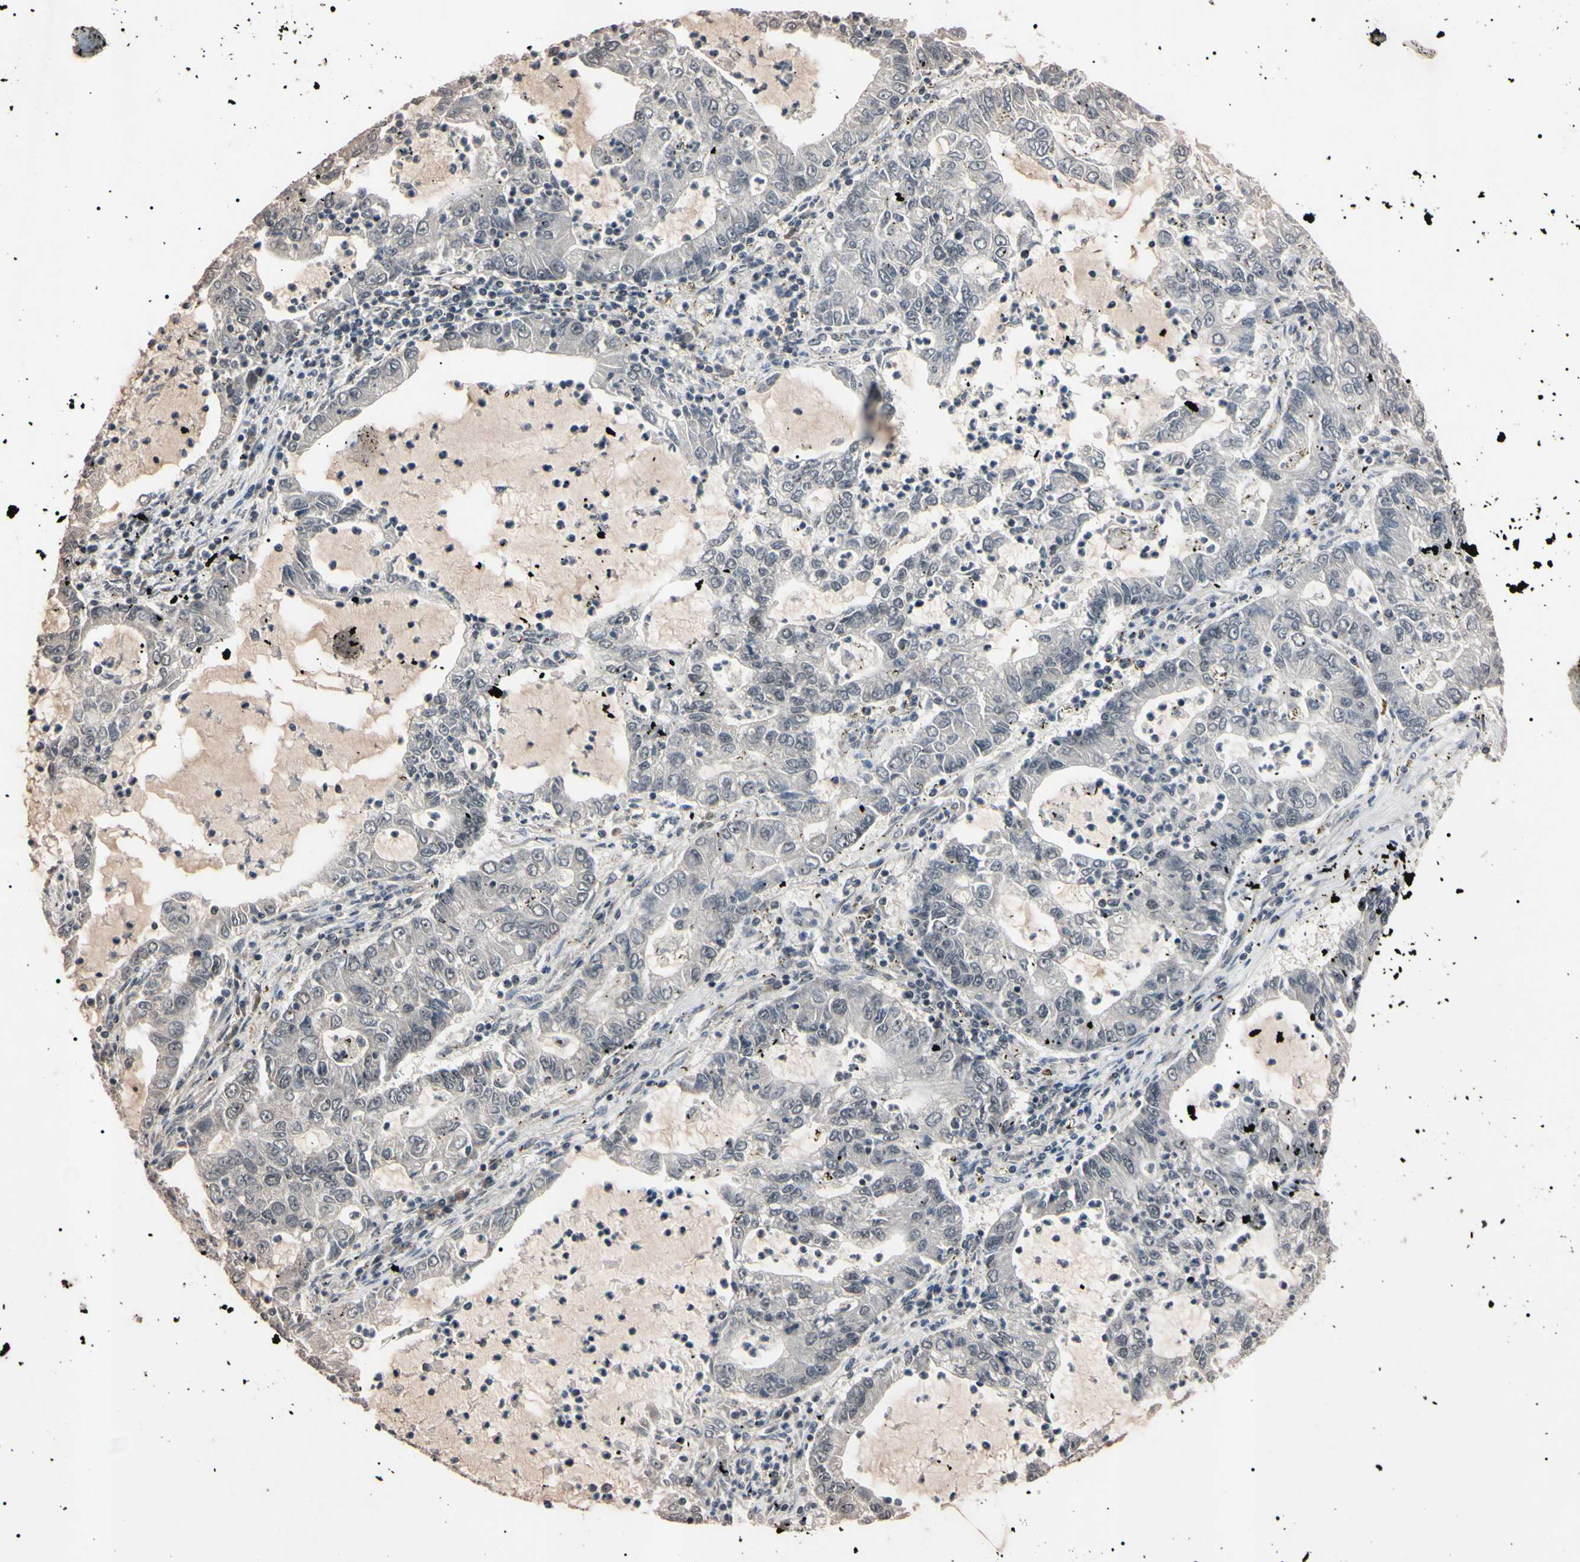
{"staining": {"intensity": "negative", "quantity": "none", "location": "none"}, "tissue": "lung cancer", "cell_type": "Tumor cells", "image_type": "cancer", "snomed": [{"axis": "morphology", "description": "Adenocarcinoma, NOS"}, {"axis": "topography", "description": "Lung"}], "caption": "An image of lung cancer (adenocarcinoma) stained for a protein reveals no brown staining in tumor cells.", "gene": "YY1", "patient": {"sex": "female", "age": 51}}